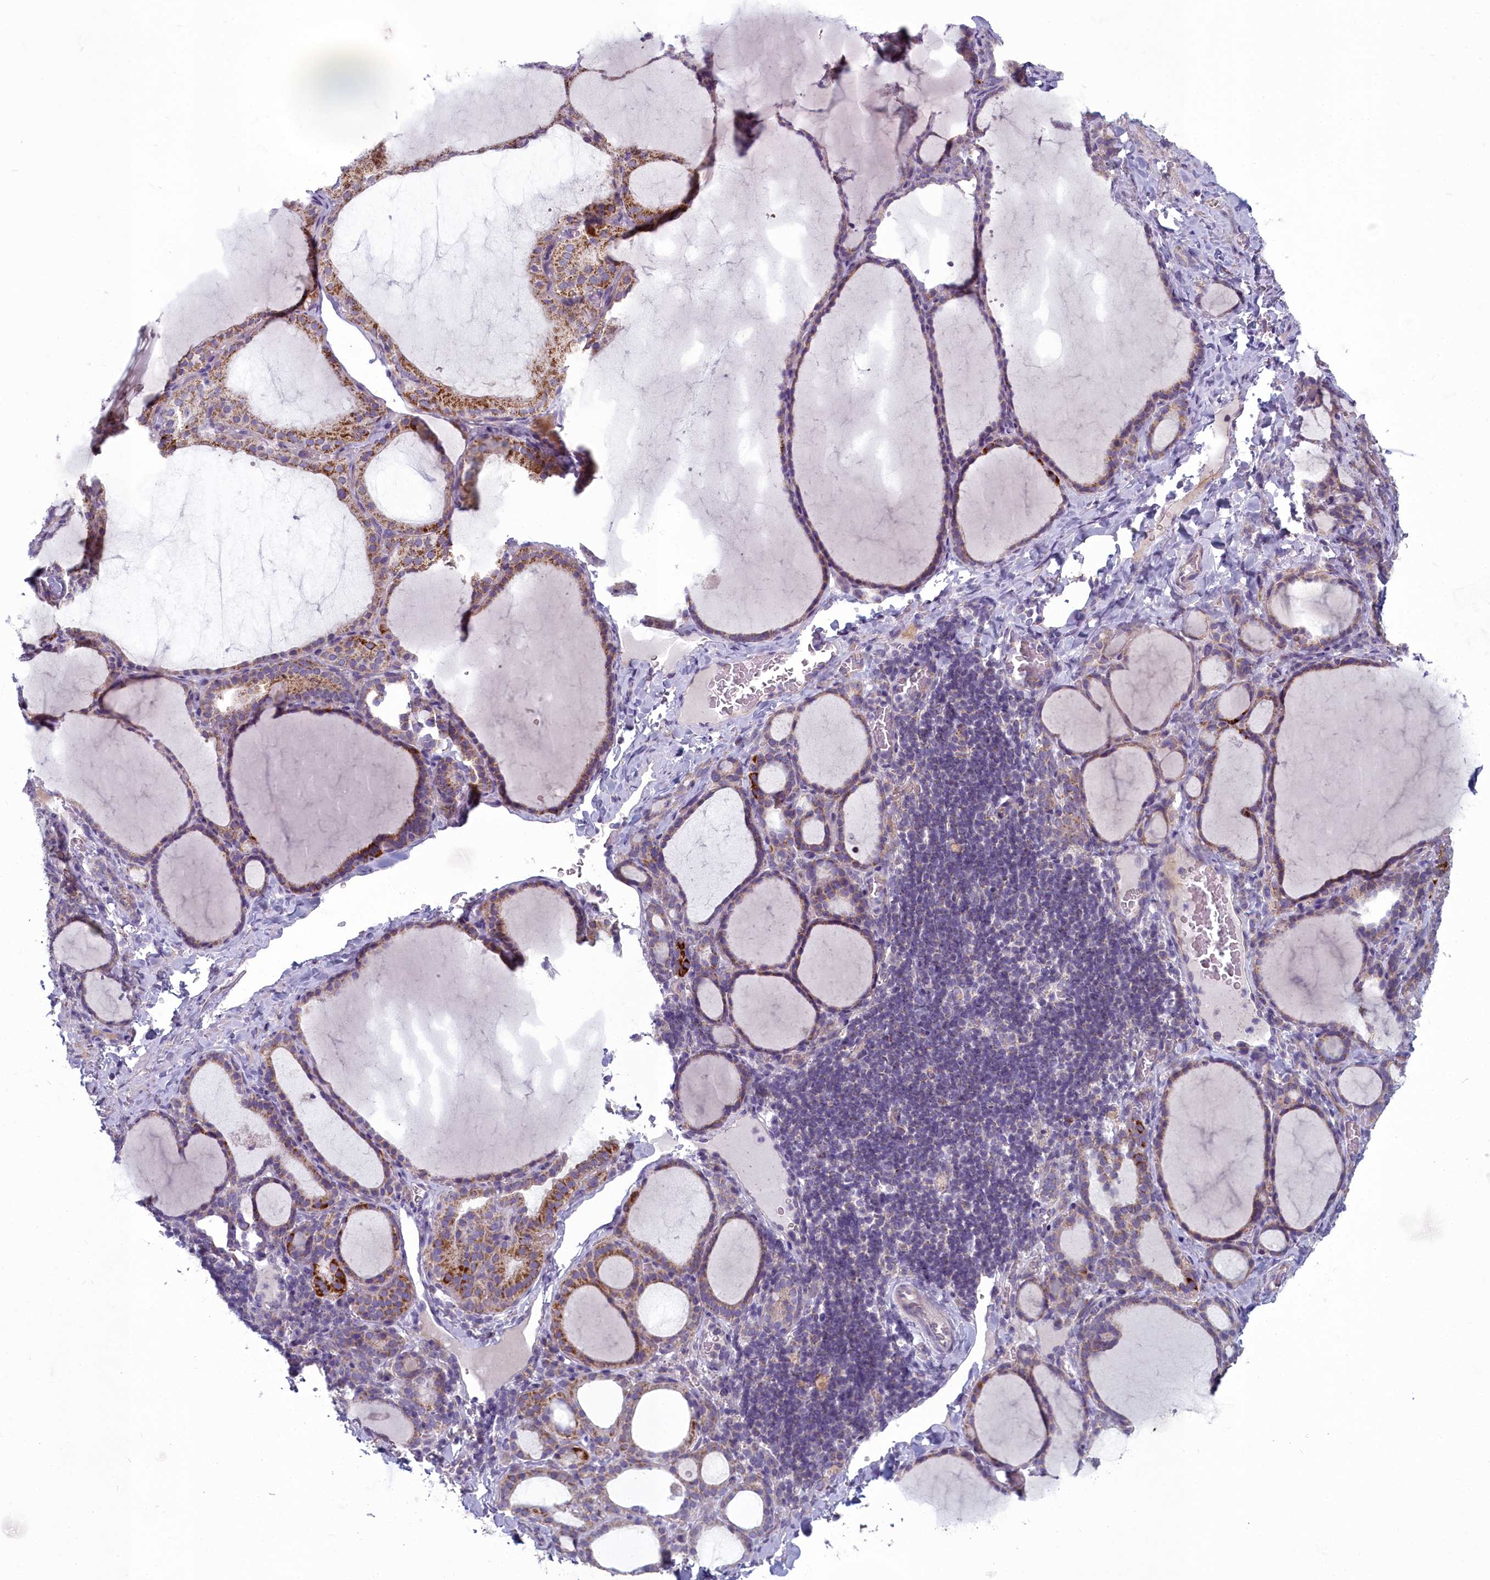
{"staining": {"intensity": "weak", "quantity": ">75%", "location": "cytoplasmic/membranous"}, "tissue": "thyroid gland", "cell_type": "Glandular cells", "image_type": "normal", "snomed": [{"axis": "morphology", "description": "Normal tissue, NOS"}, {"axis": "topography", "description": "Thyroid gland"}], "caption": "Brown immunohistochemical staining in normal human thyroid gland exhibits weak cytoplasmic/membranous expression in about >75% of glandular cells.", "gene": "INSYN2A", "patient": {"sex": "female", "age": 39}}